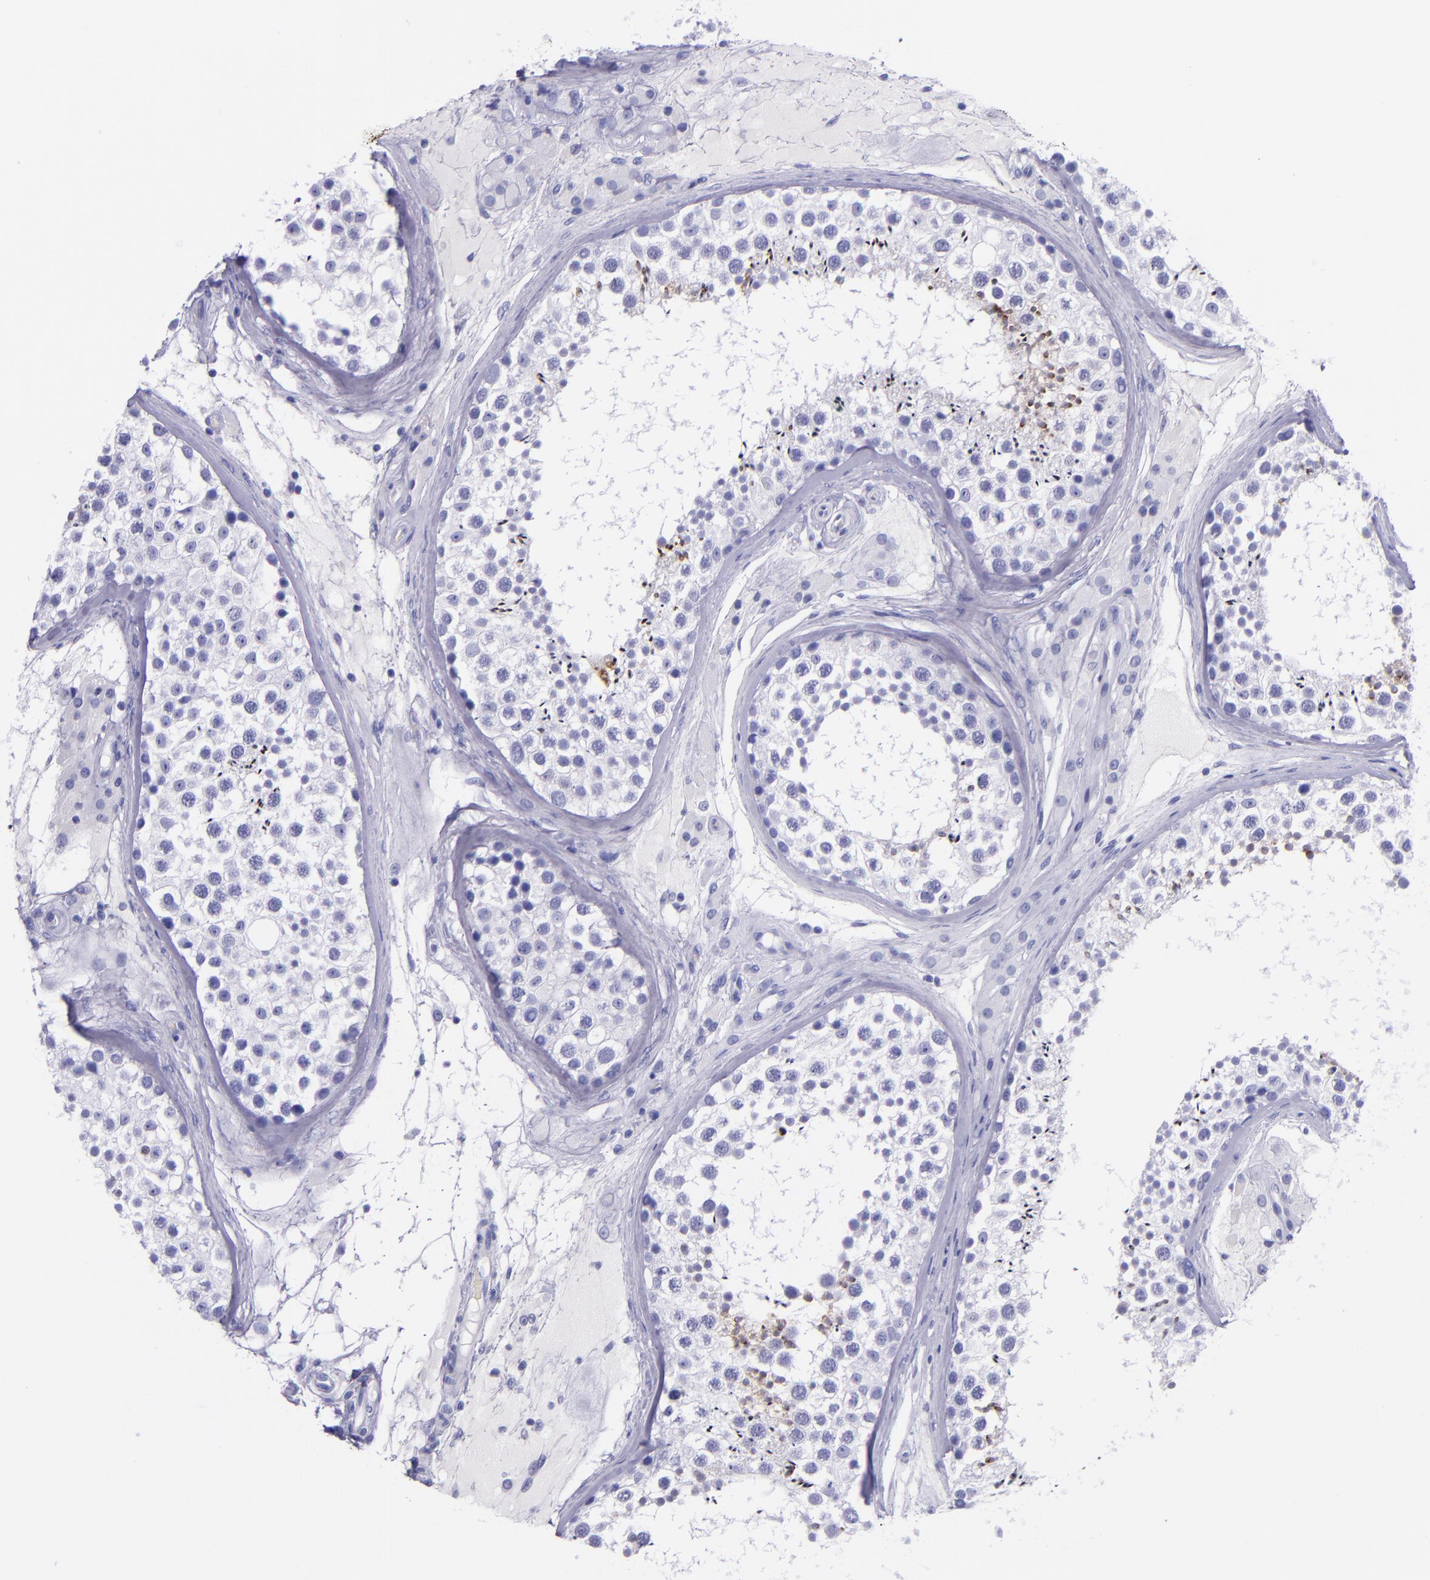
{"staining": {"intensity": "negative", "quantity": "none", "location": "none"}, "tissue": "testis", "cell_type": "Cells in seminiferous ducts", "image_type": "normal", "snomed": [{"axis": "morphology", "description": "Normal tissue, NOS"}, {"axis": "topography", "description": "Testis"}], "caption": "Cells in seminiferous ducts are negative for protein expression in normal human testis.", "gene": "SLPI", "patient": {"sex": "male", "age": 46}}